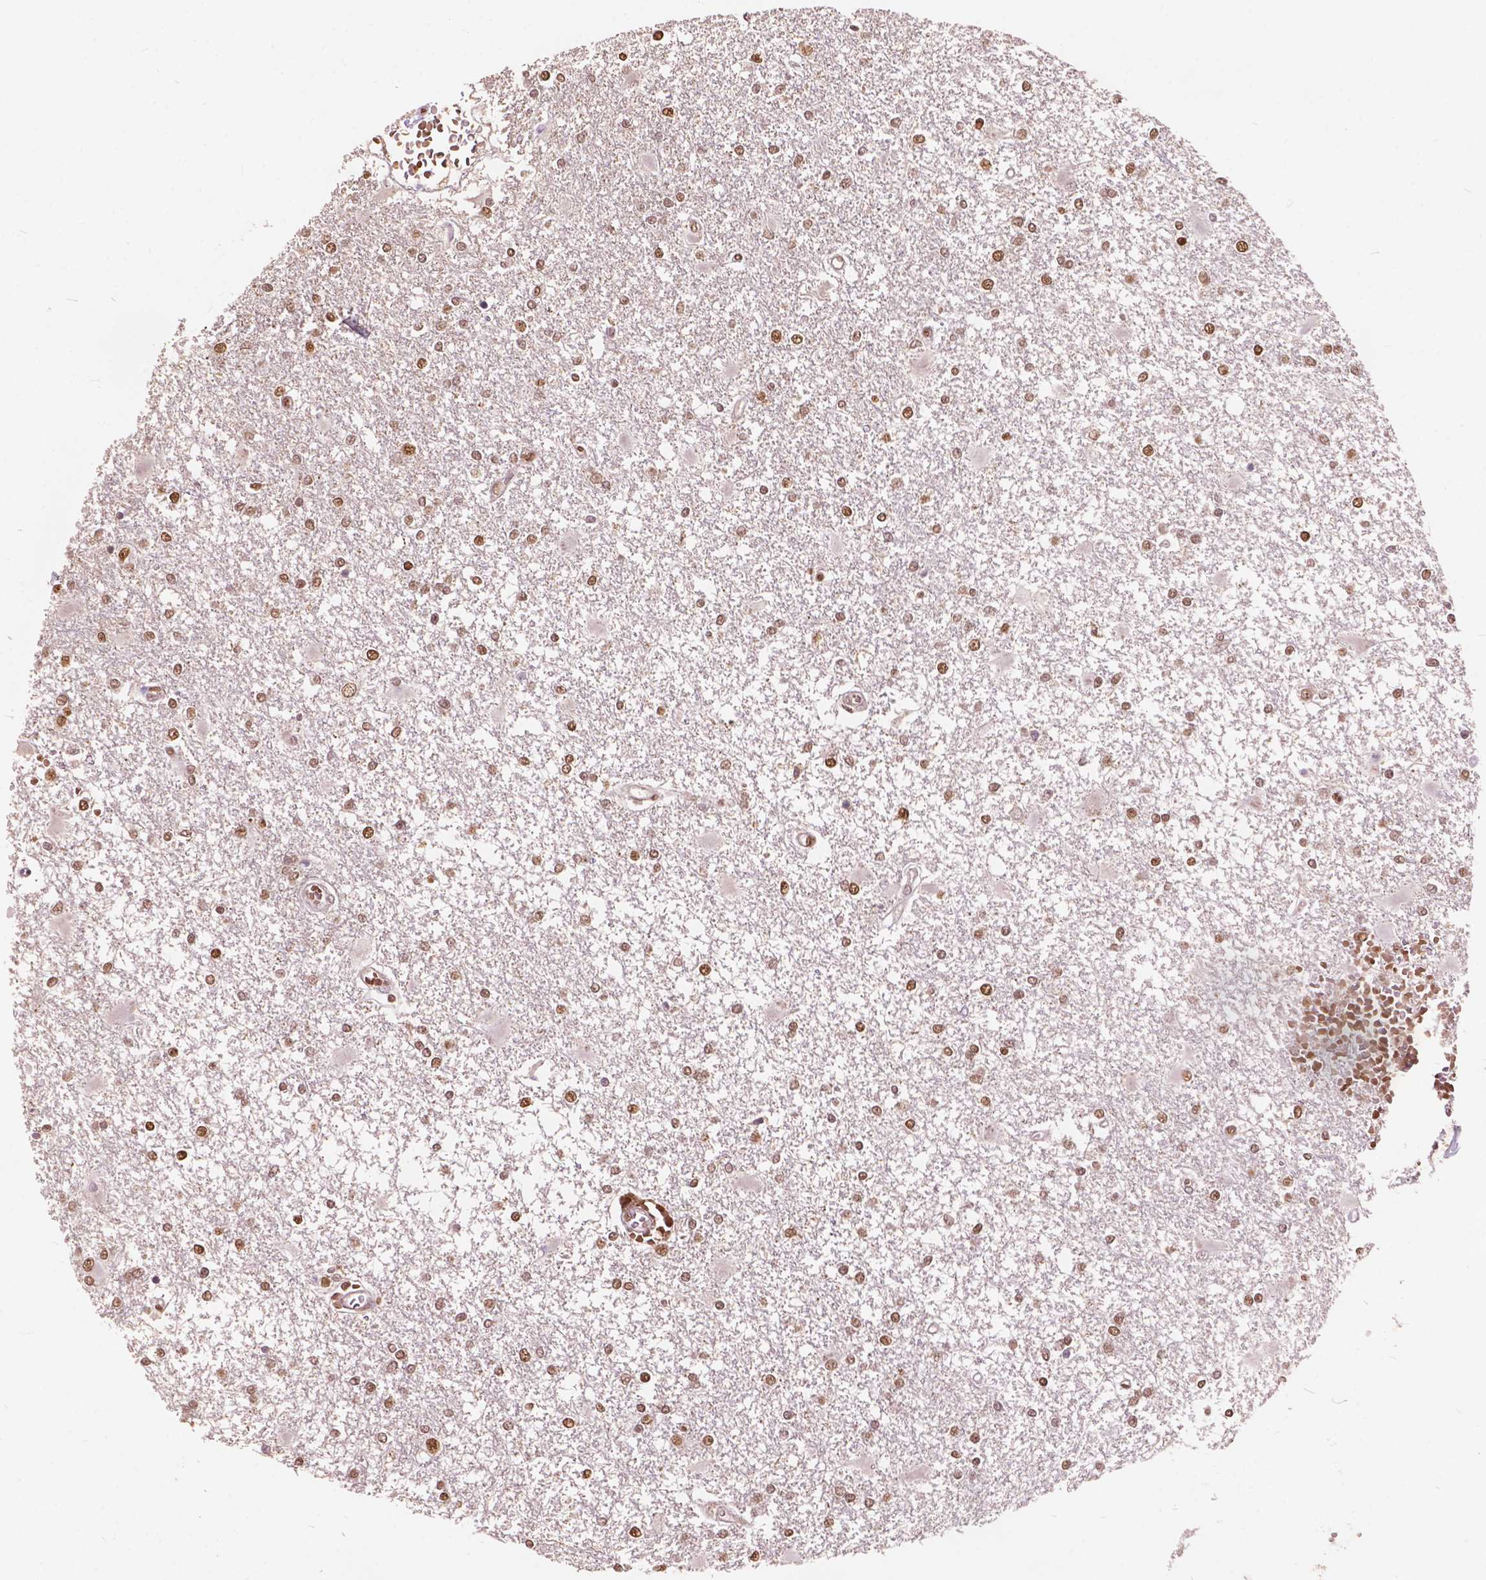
{"staining": {"intensity": "moderate", "quantity": ">75%", "location": "nuclear"}, "tissue": "glioma", "cell_type": "Tumor cells", "image_type": "cancer", "snomed": [{"axis": "morphology", "description": "Glioma, malignant, High grade"}, {"axis": "topography", "description": "Cerebral cortex"}], "caption": "Approximately >75% of tumor cells in glioma exhibit moderate nuclear protein positivity as visualized by brown immunohistochemical staining.", "gene": "ANP32B", "patient": {"sex": "male", "age": 79}}